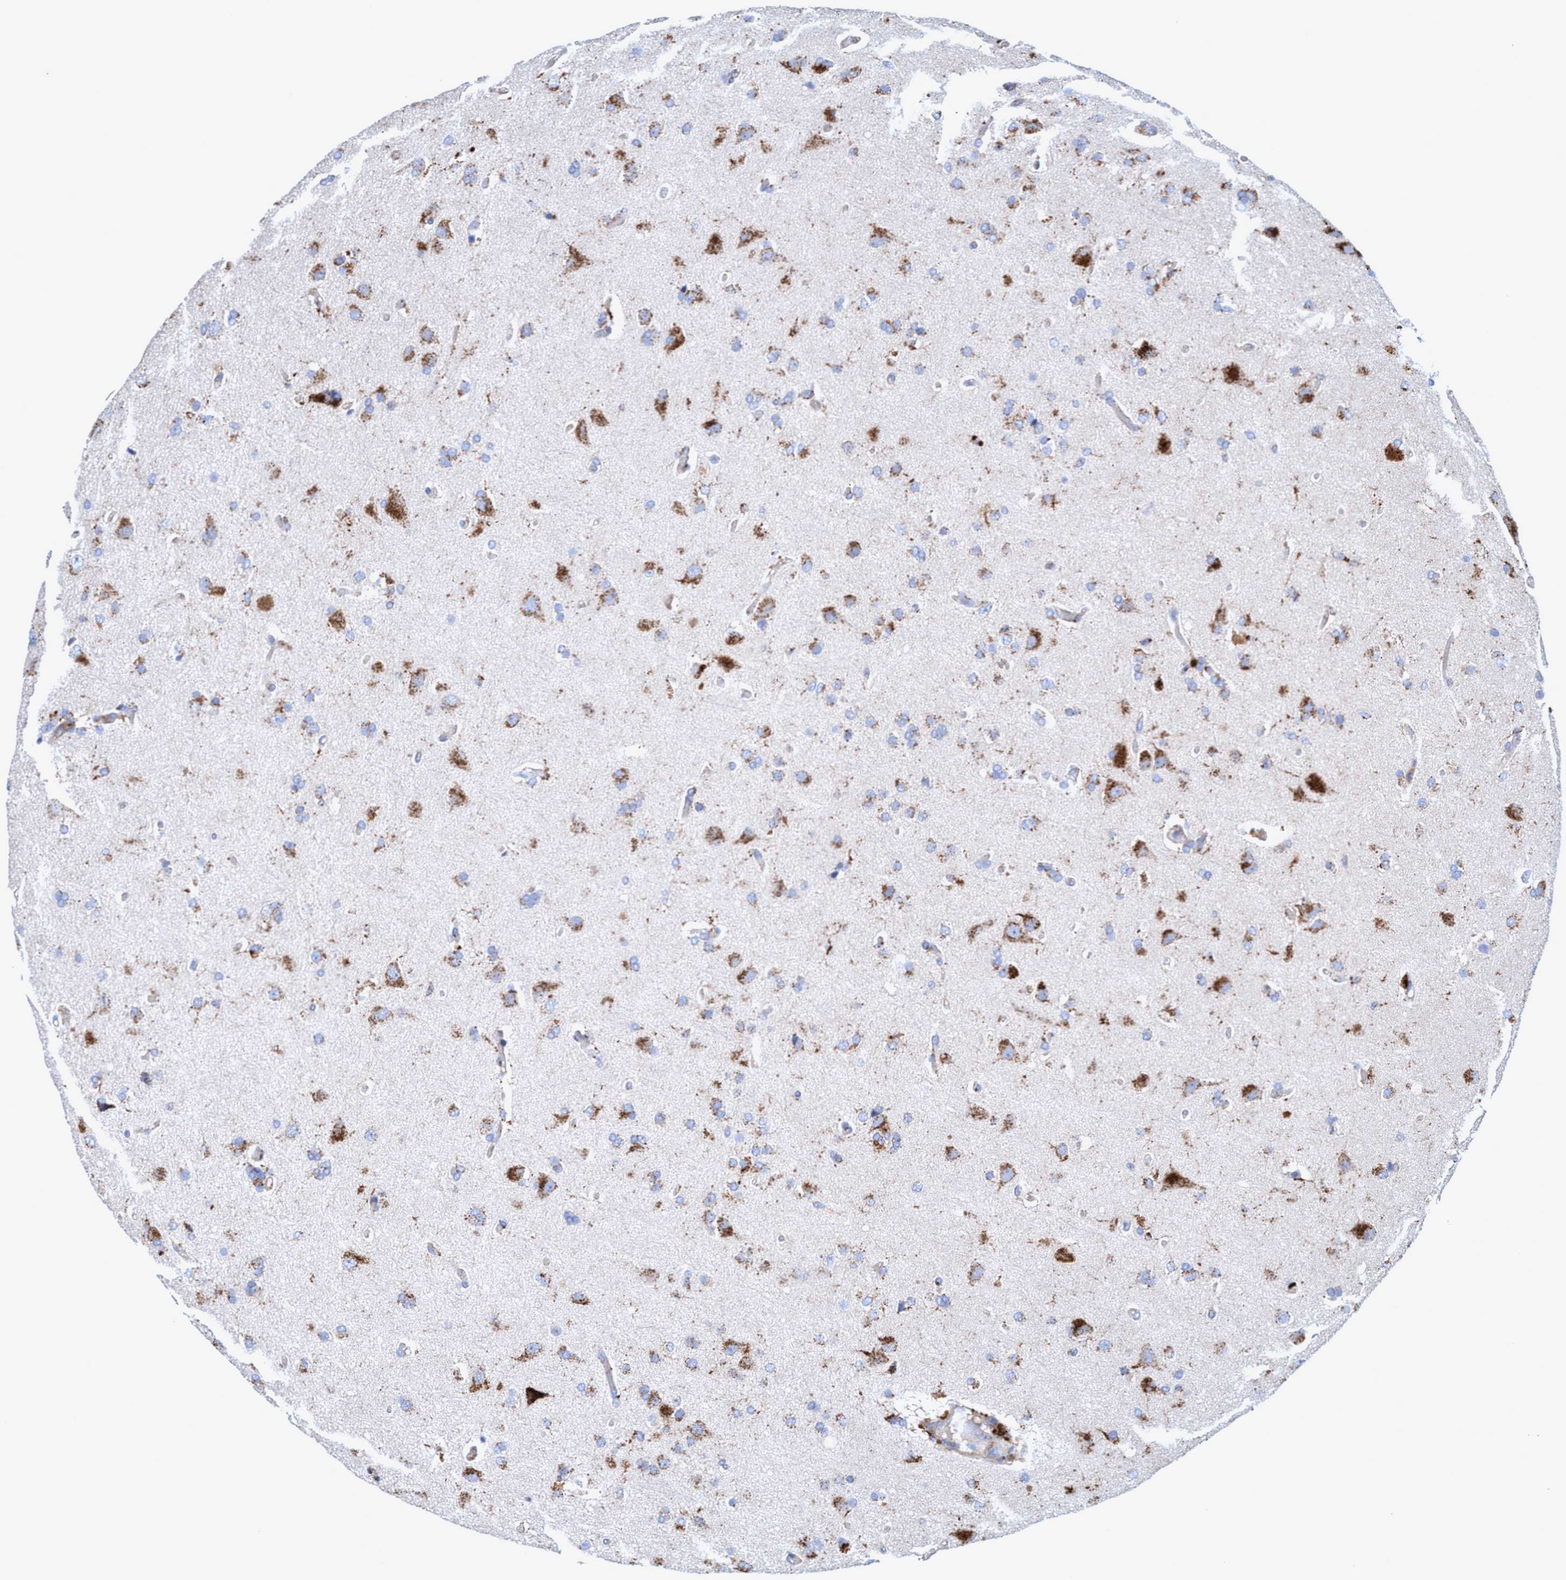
{"staining": {"intensity": "moderate", "quantity": "25%-75%", "location": "cytoplasmic/membranous"}, "tissue": "glioma", "cell_type": "Tumor cells", "image_type": "cancer", "snomed": [{"axis": "morphology", "description": "Glioma, malignant, High grade"}, {"axis": "topography", "description": "Brain"}], "caption": "Immunohistochemical staining of glioma displays medium levels of moderate cytoplasmic/membranous protein staining in about 25%-75% of tumor cells.", "gene": "TRIM65", "patient": {"sex": "male", "age": 72}}